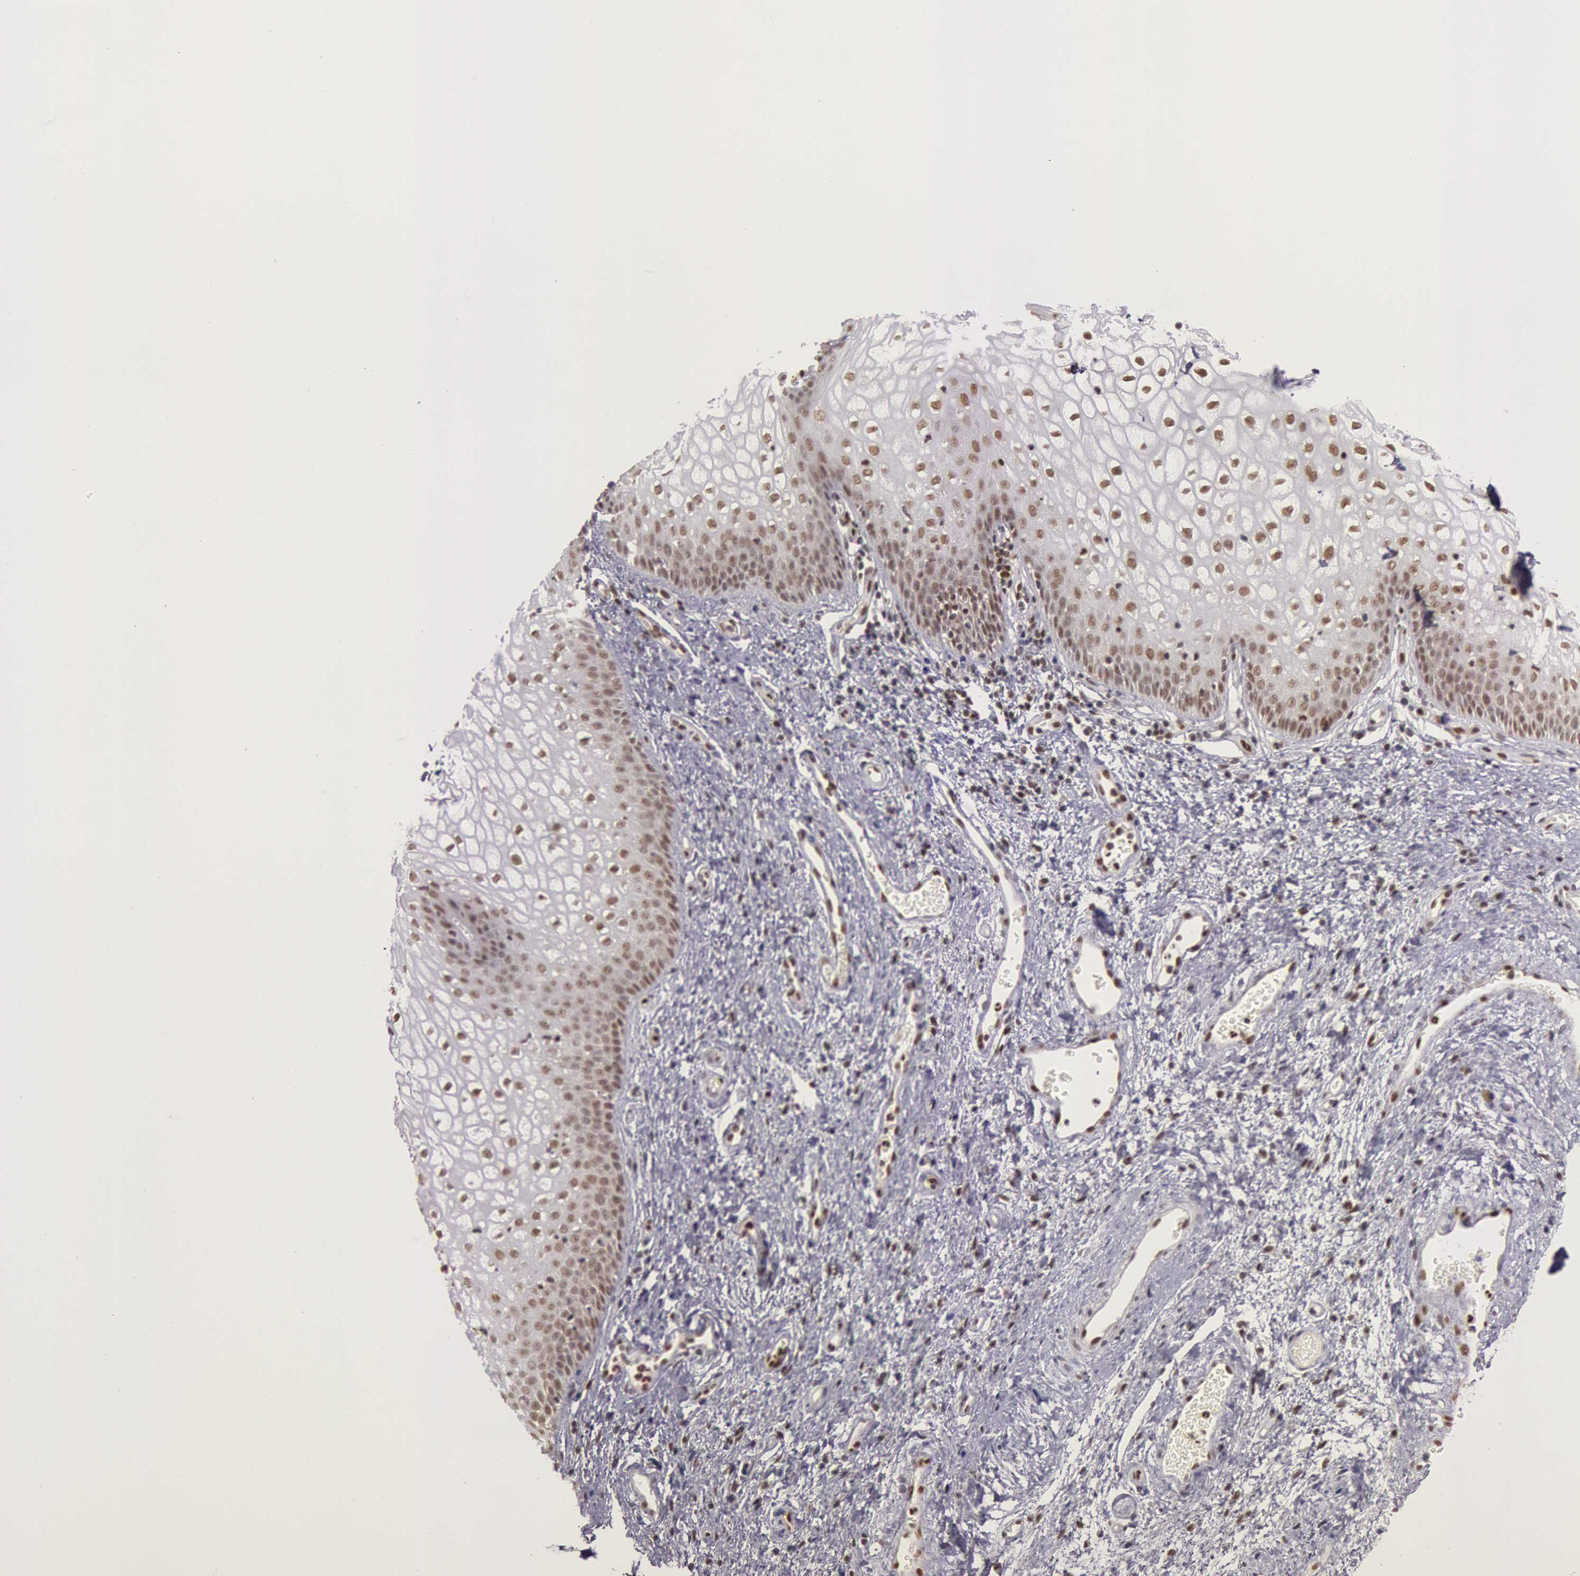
{"staining": {"intensity": "weak", "quantity": "25%-75%", "location": "nuclear"}, "tissue": "vagina", "cell_type": "Squamous epithelial cells", "image_type": "normal", "snomed": [{"axis": "morphology", "description": "Normal tissue, NOS"}, {"axis": "topography", "description": "Vagina"}], "caption": "The histopathology image exhibits a brown stain indicating the presence of a protein in the nuclear of squamous epithelial cells in vagina.", "gene": "ESS2", "patient": {"sex": "female", "age": 34}}